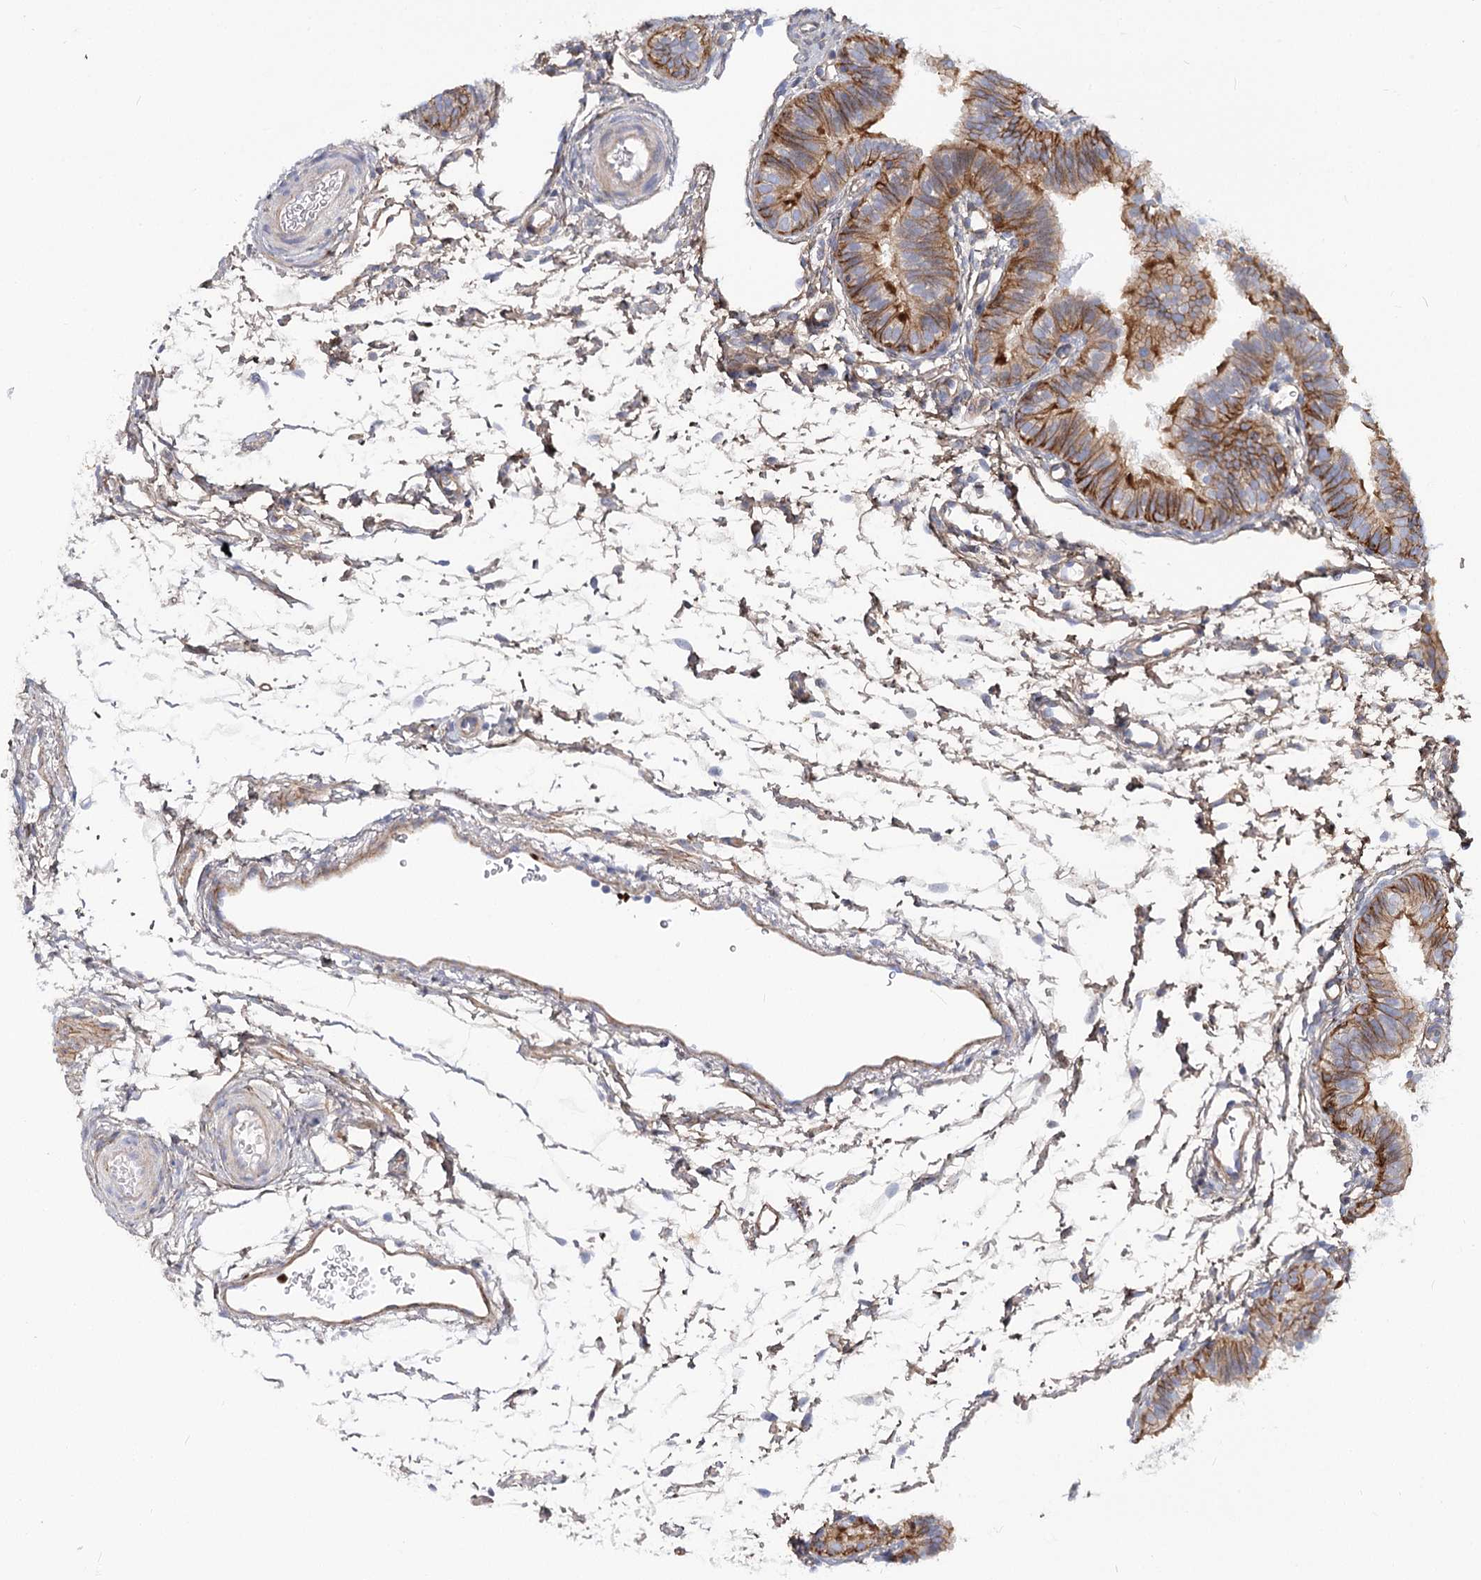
{"staining": {"intensity": "moderate", "quantity": "25%-75%", "location": "cytoplasmic/membranous"}, "tissue": "fallopian tube", "cell_type": "Glandular cells", "image_type": "normal", "snomed": [{"axis": "morphology", "description": "Normal tissue, NOS"}, {"axis": "topography", "description": "Fallopian tube"}], "caption": "Brown immunohistochemical staining in normal fallopian tube demonstrates moderate cytoplasmic/membranous staining in approximately 25%-75% of glandular cells.", "gene": "C11orf52", "patient": {"sex": "female", "age": 35}}